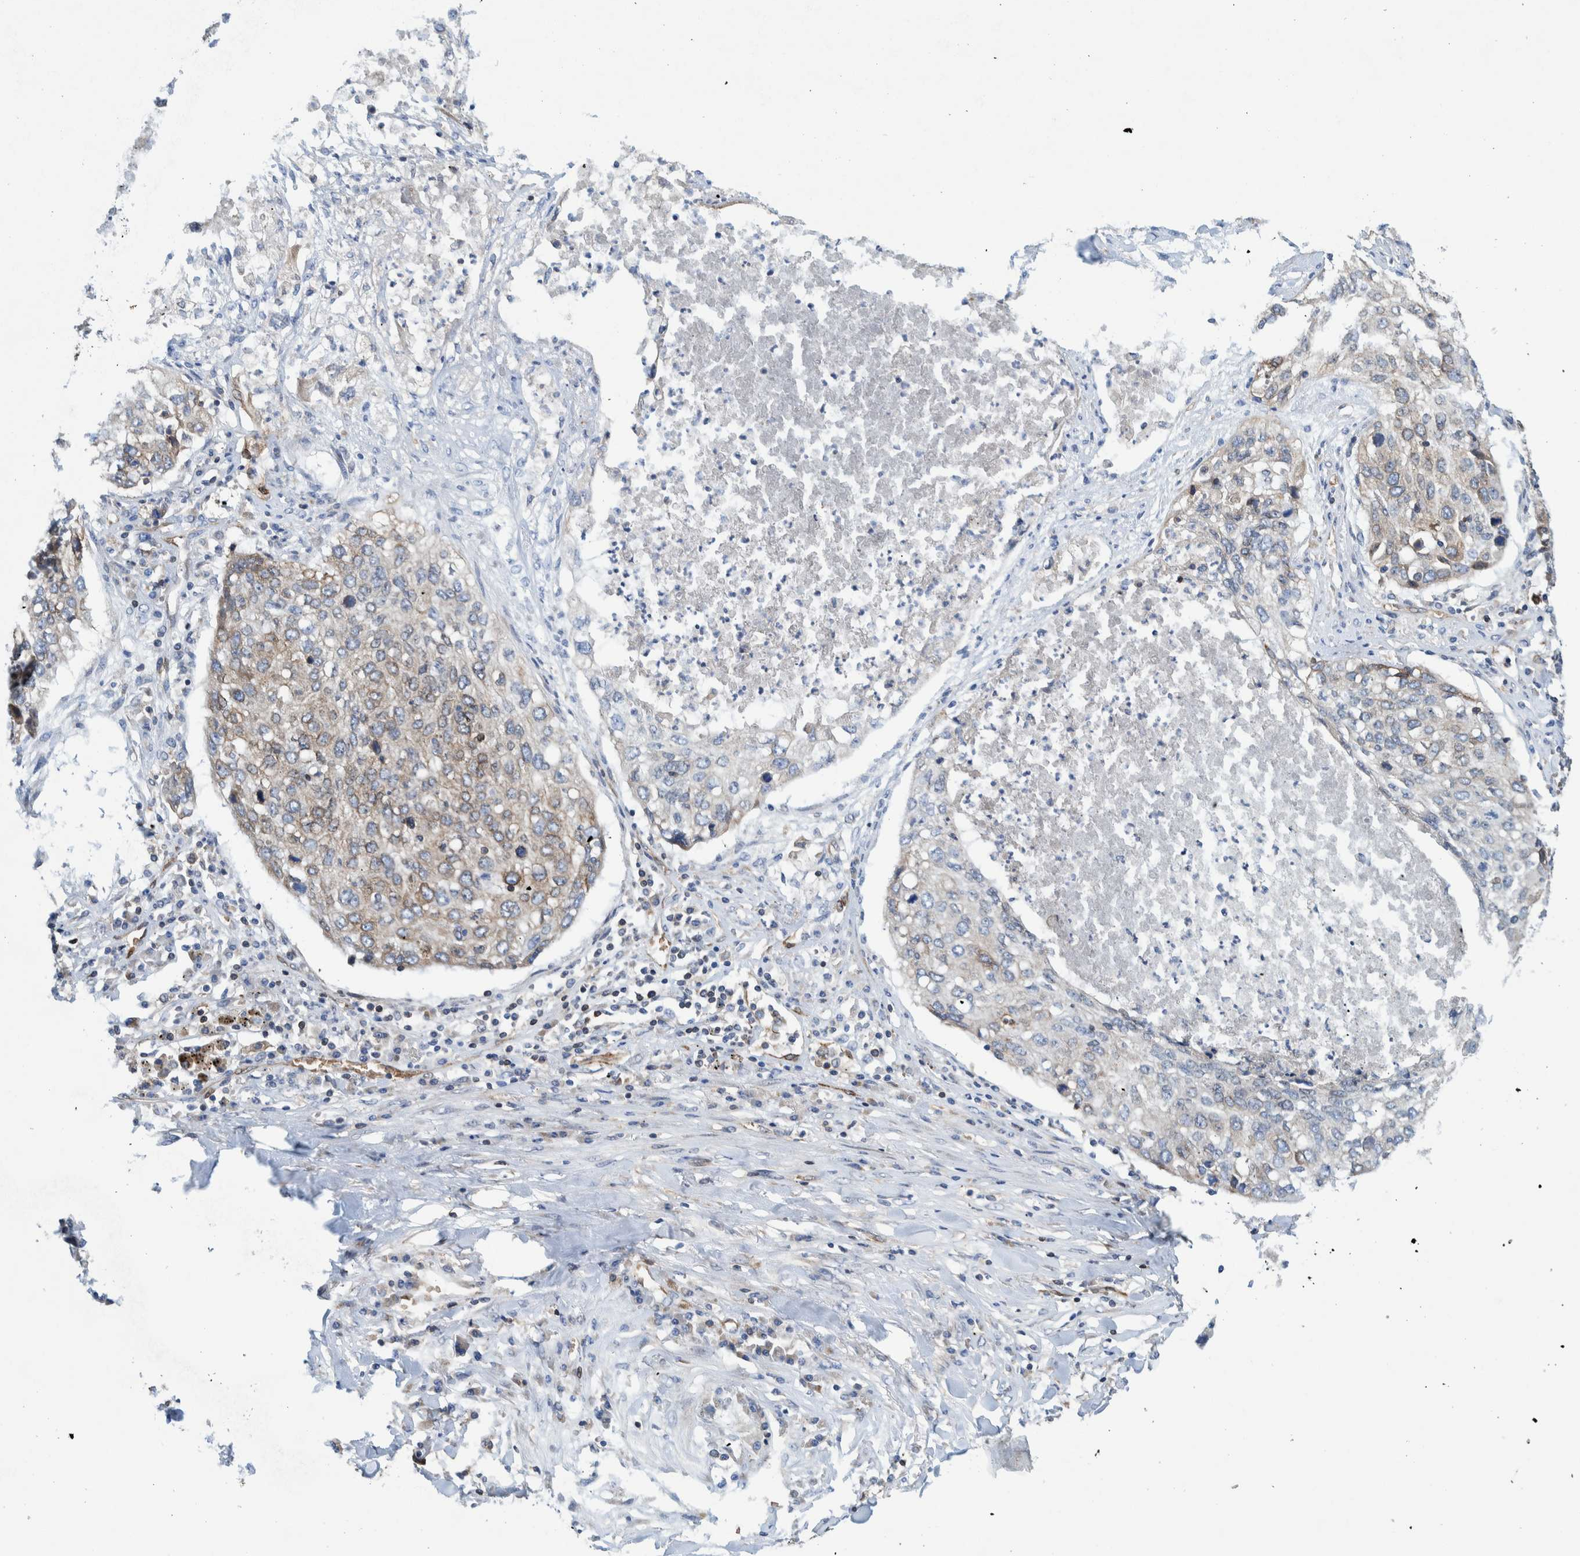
{"staining": {"intensity": "moderate", "quantity": "<25%", "location": "cytoplasmic/membranous"}, "tissue": "lung cancer", "cell_type": "Tumor cells", "image_type": "cancer", "snomed": [{"axis": "morphology", "description": "Squamous cell carcinoma, NOS"}, {"axis": "topography", "description": "Lung"}], "caption": "This histopathology image demonstrates immunohistochemistry (IHC) staining of lung squamous cell carcinoma, with low moderate cytoplasmic/membranous positivity in approximately <25% of tumor cells.", "gene": "THEM6", "patient": {"sex": "female", "age": 63}}